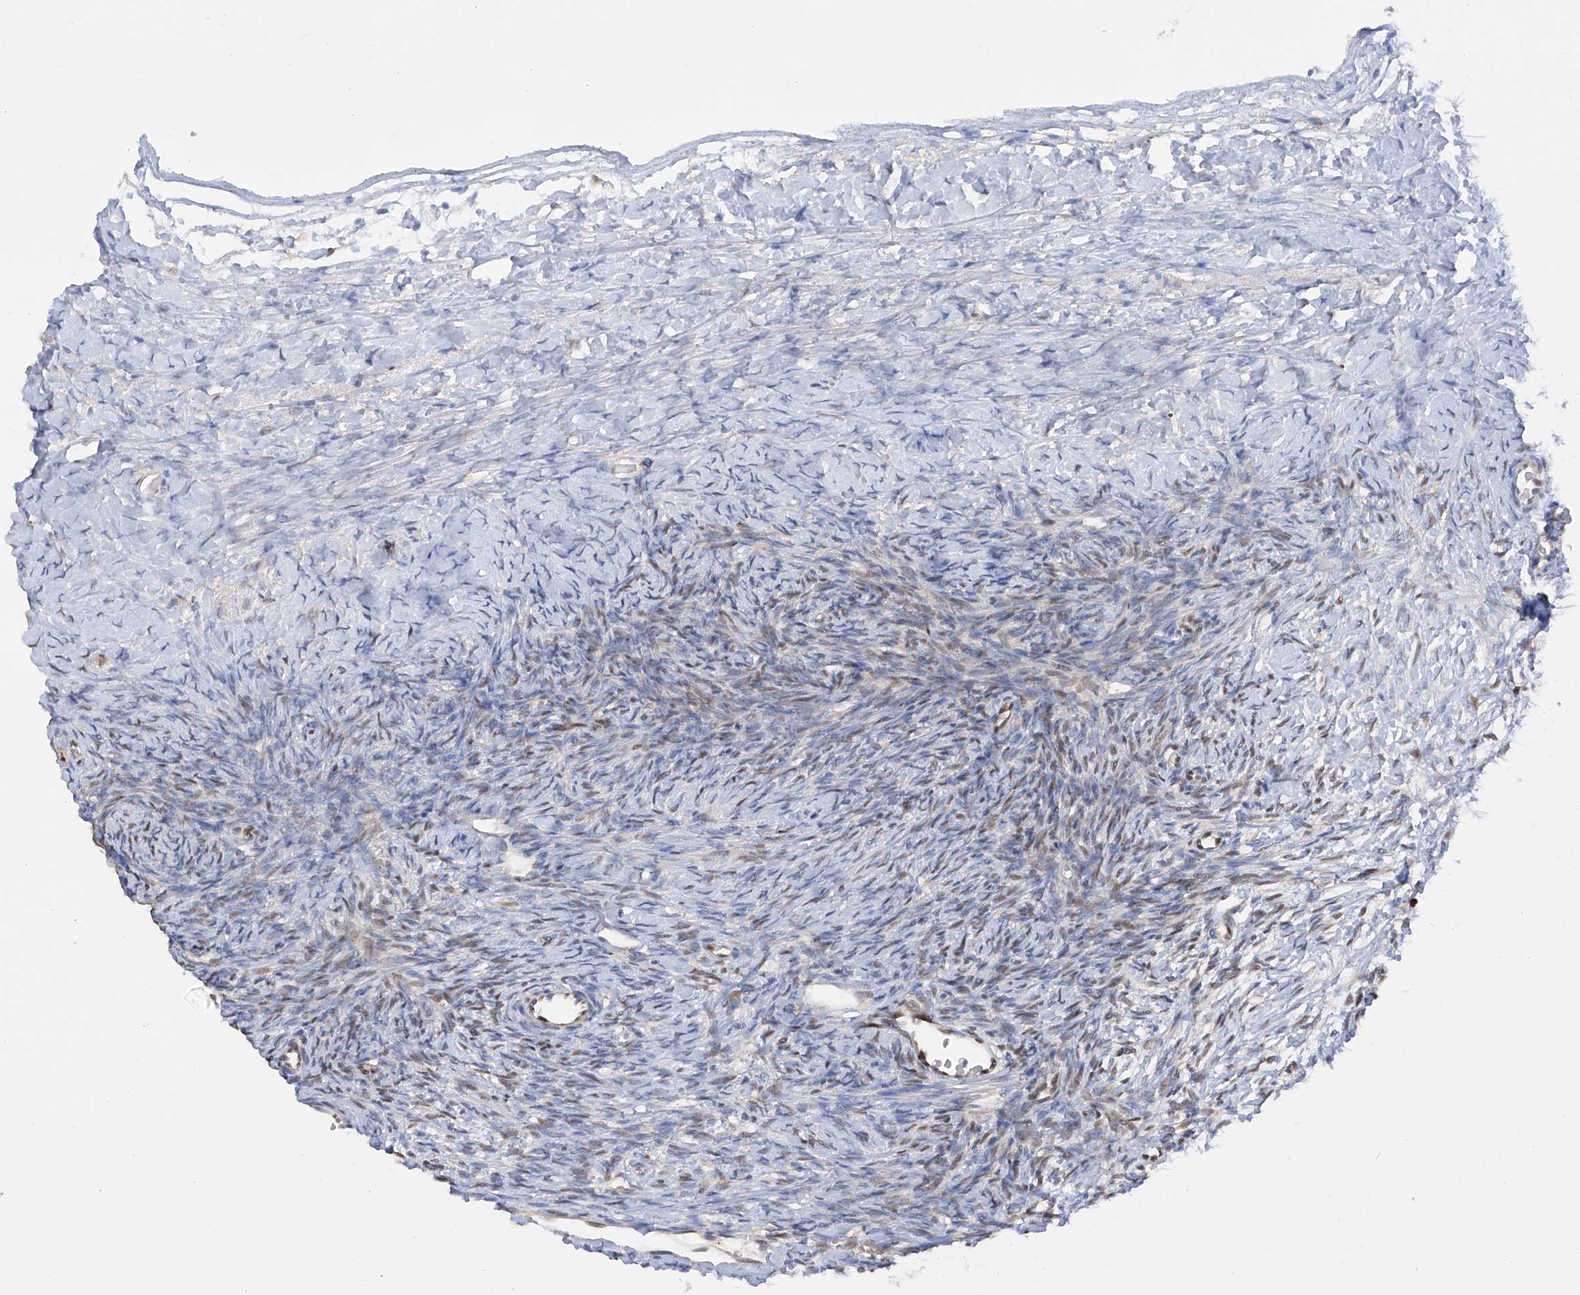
{"staining": {"intensity": "weak", "quantity": "<25%", "location": "nuclear"}, "tissue": "ovary", "cell_type": "Ovarian stroma cells", "image_type": "normal", "snomed": [{"axis": "morphology", "description": "Normal tissue, NOS"}, {"axis": "morphology", "description": "Developmental malformation"}, {"axis": "topography", "description": "Ovary"}], "caption": "Immunohistochemical staining of normal human ovary displays no significant expression in ovarian stroma cells. (DAB immunohistochemistry, high magnification).", "gene": "PMM1", "patient": {"sex": "female", "age": 39}}